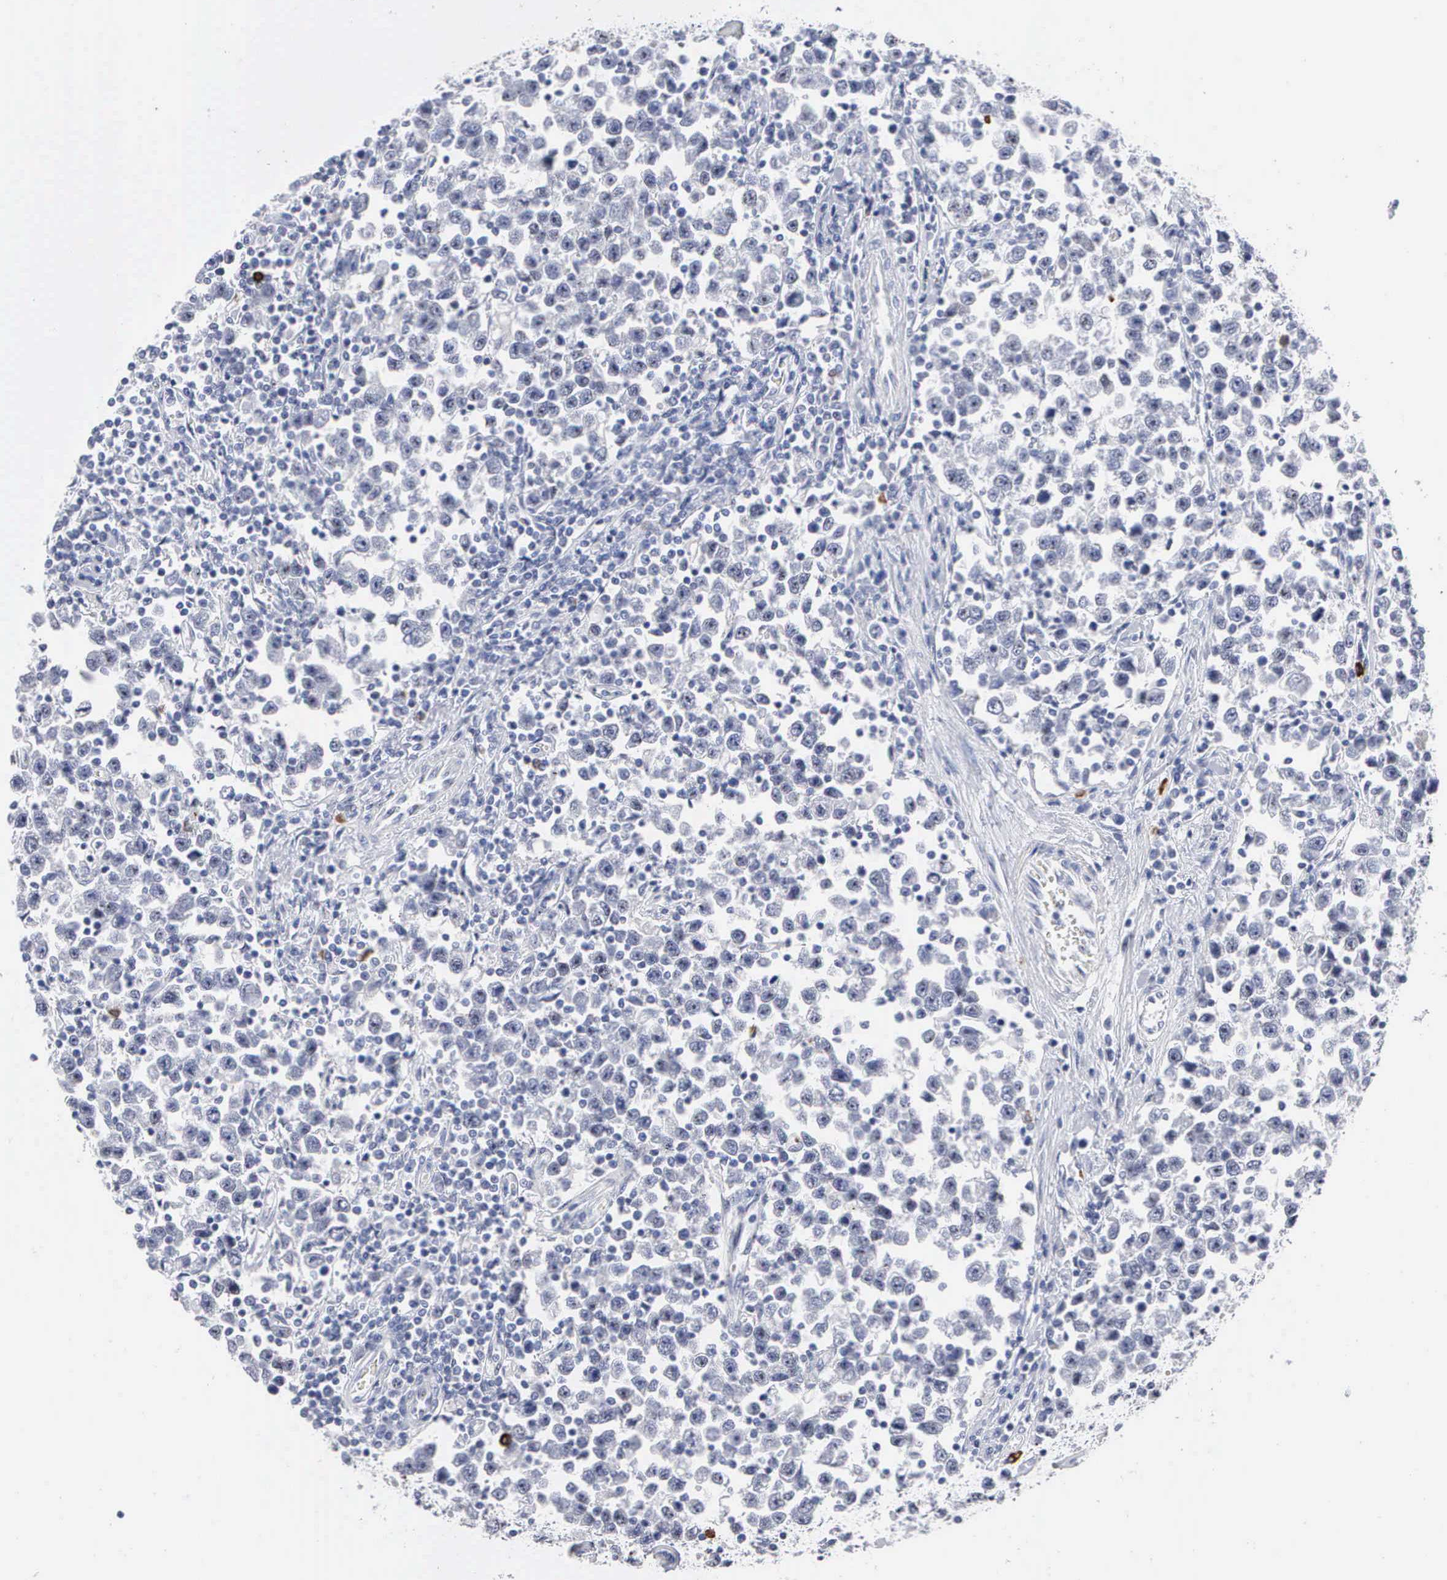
{"staining": {"intensity": "negative", "quantity": "none", "location": "none"}, "tissue": "testis cancer", "cell_type": "Tumor cells", "image_type": "cancer", "snomed": [{"axis": "morphology", "description": "Seminoma, NOS"}, {"axis": "topography", "description": "Testis"}], "caption": "Tumor cells are negative for protein expression in human seminoma (testis).", "gene": "ASPHD2", "patient": {"sex": "male", "age": 43}}